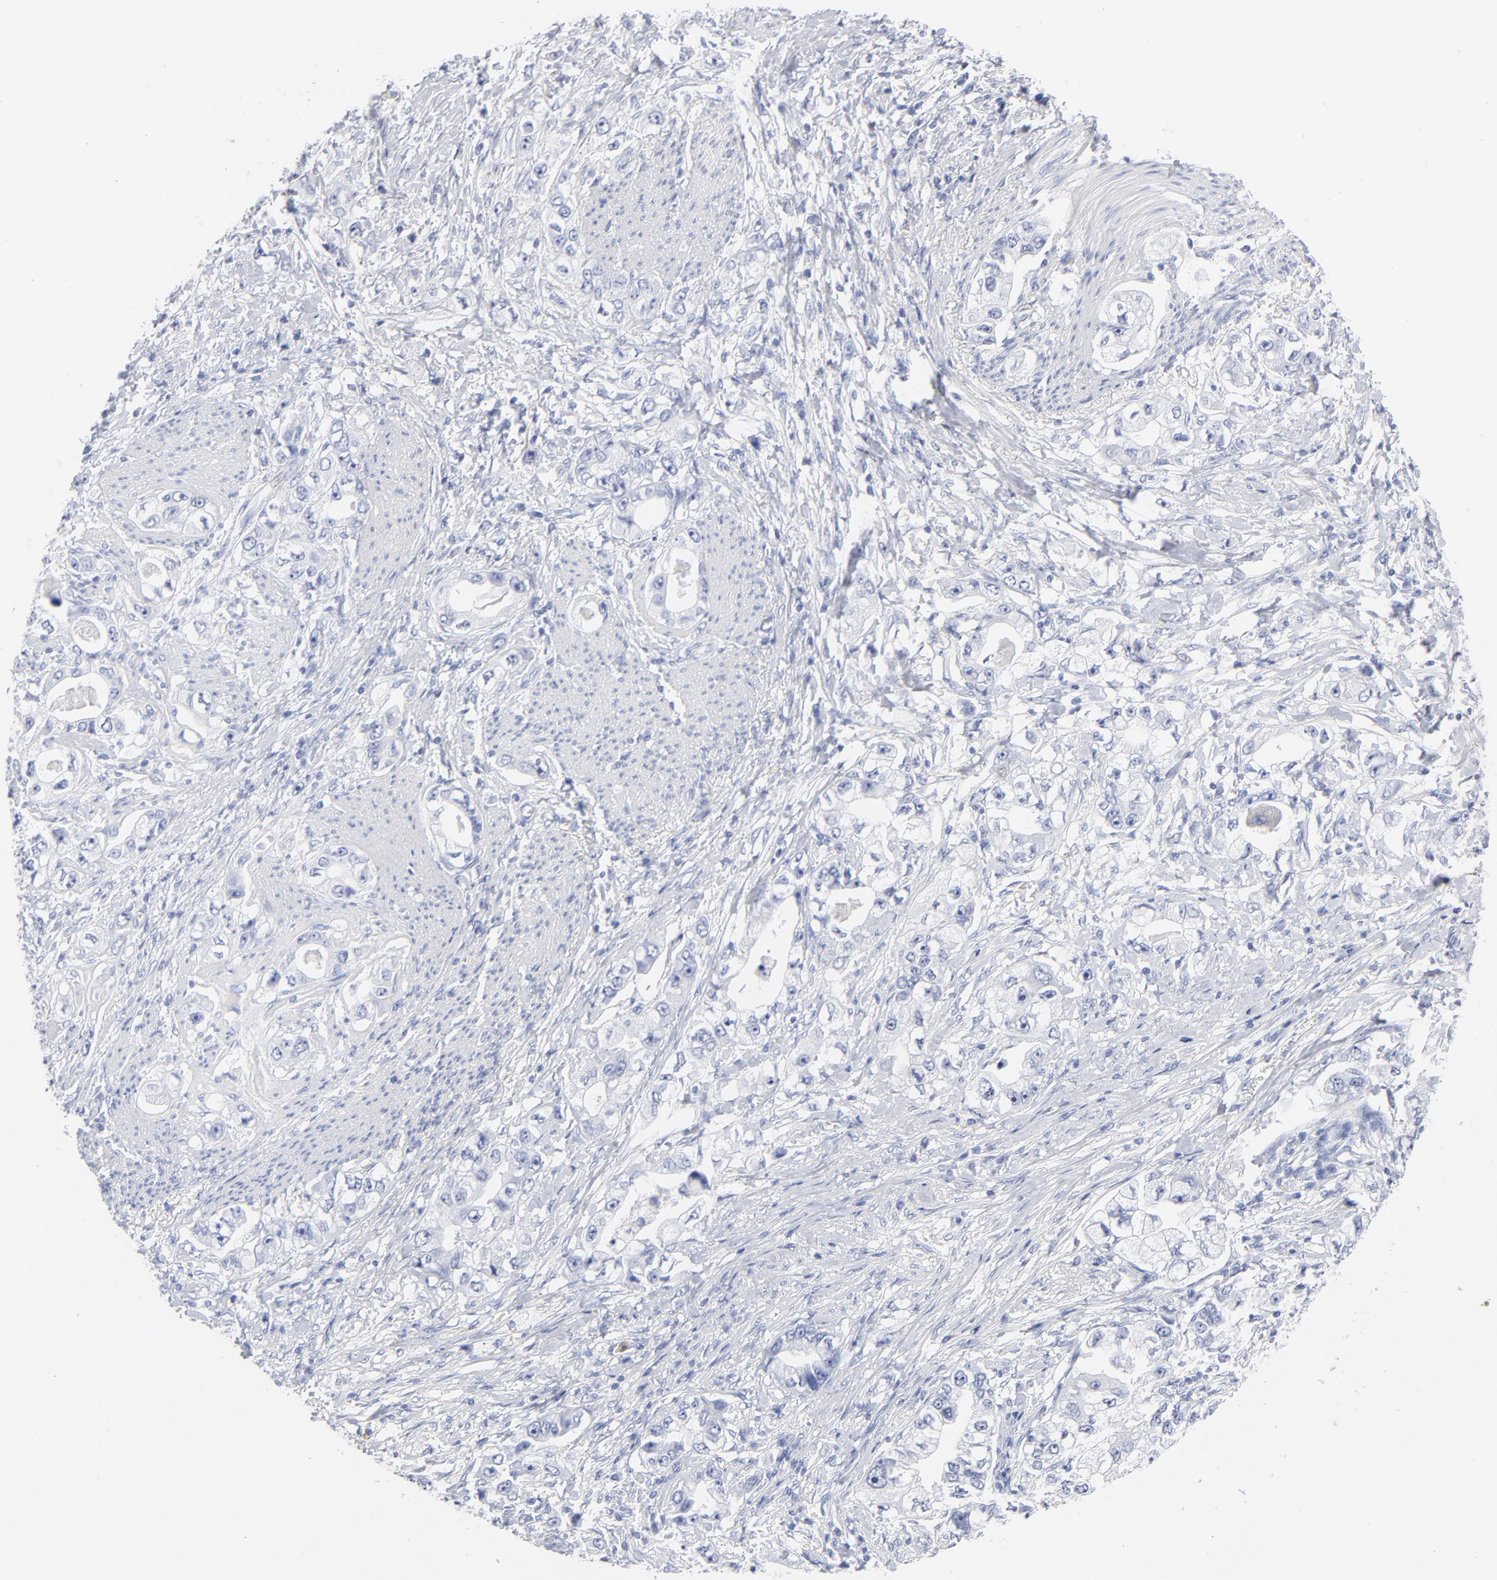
{"staining": {"intensity": "negative", "quantity": "none", "location": "none"}, "tissue": "stomach cancer", "cell_type": "Tumor cells", "image_type": "cancer", "snomed": [{"axis": "morphology", "description": "Adenocarcinoma, NOS"}, {"axis": "topography", "description": "Stomach, lower"}], "caption": "High power microscopy image of an IHC micrograph of stomach cancer (adenocarcinoma), revealing no significant positivity in tumor cells. (DAB immunohistochemistry (IHC) visualized using brightfield microscopy, high magnification).", "gene": "ARG1", "patient": {"sex": "female", "age": 93}}